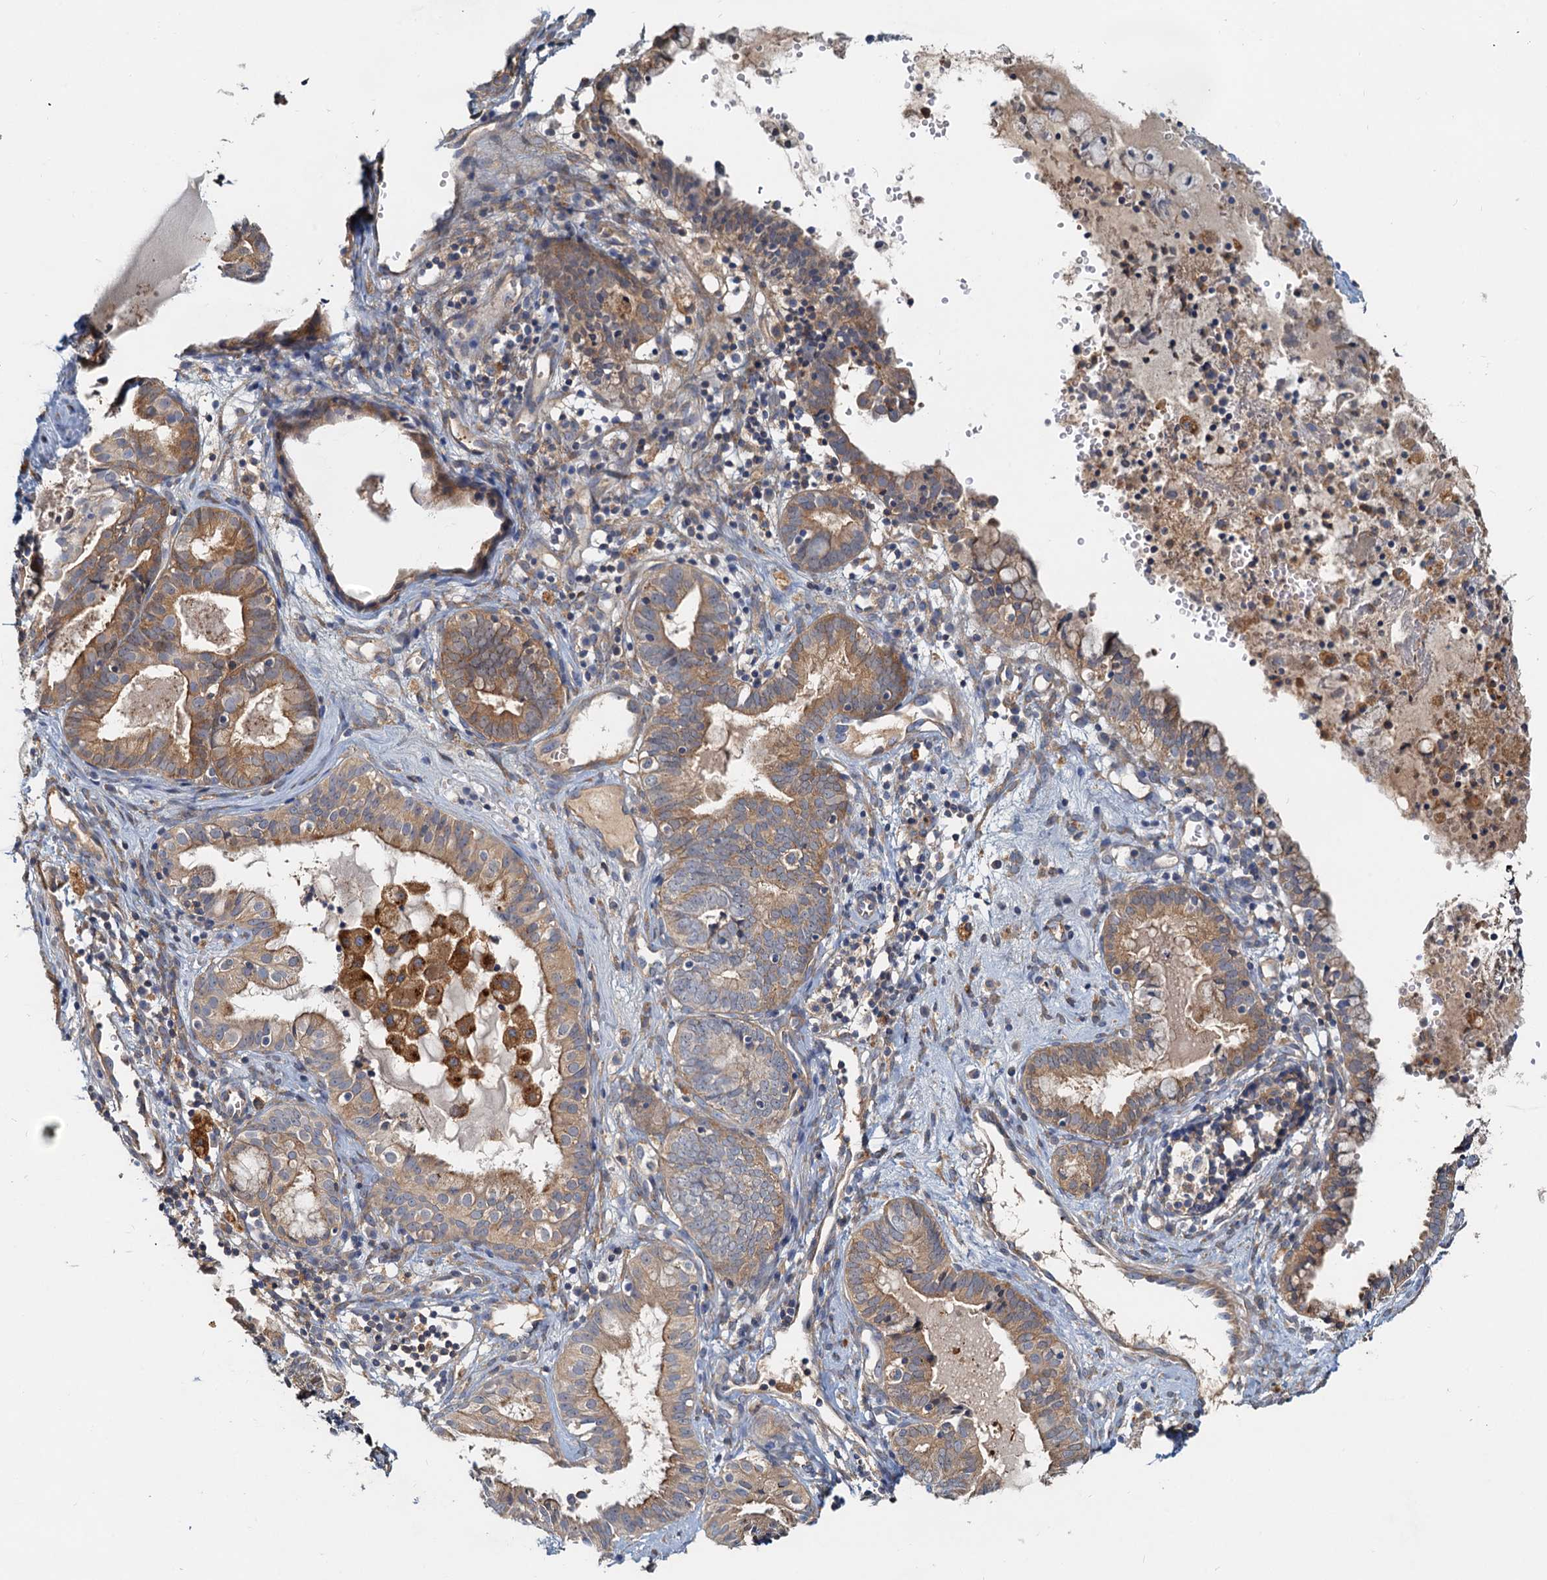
{"staining": {"intensity": "moderate", "quantity": ">75%", "location": "cytoplasmic/membranous"}, "tissue": "endometrial cancer", "cell_type": "Tumor cells", "image_type": "cancer", "snomed": [{"axis": "morphology", "description": "Adenocarcinoma, NOS"}, {"axis": "topography", "description": "Endometrium"}], "caption": "Human endometrial cancer (adenocarcinoma) stained with a brown dye displays moderate cytoplasmic/membranous positive positivity in about >75% of tumor cells.", "gene": "TOLLIP", "patient": {"sex": "female", "age": 79}}